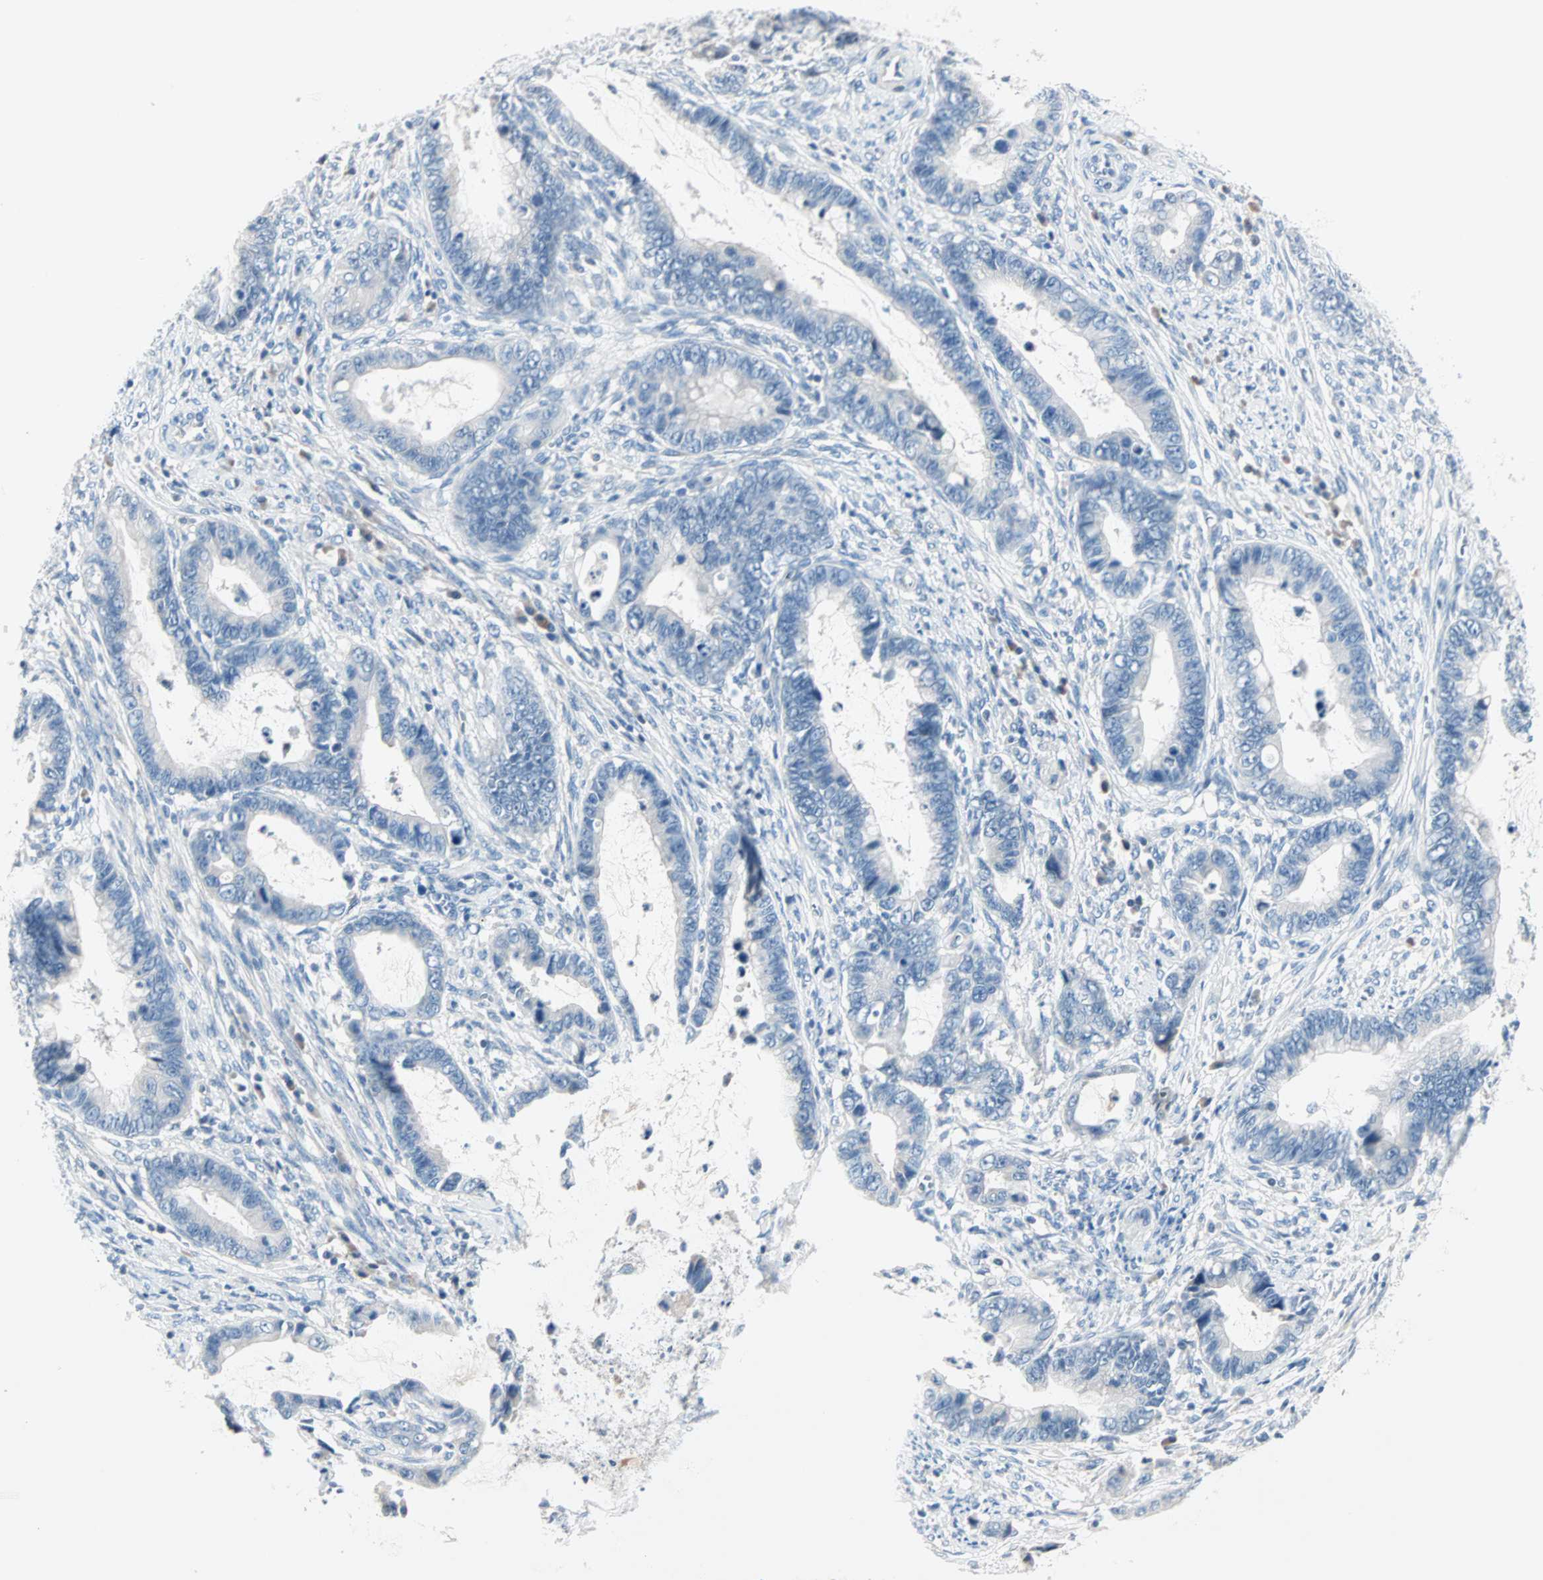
{"staining": {"intensity": "negative", "quantity": "none", "location": "none"}, "tissue": "cervical cancer", "cell_type": "Tumor cells", "image_type": "cancer", "snomed": [{"axis": "morphology", "description": "Adenocarcinoma, NOS"}, {"axis": "topography", "description": "Cervix"}], "caption": "DAB immunohistochemical staining of adenocarcinoma (cervical) shows no significant staining in tumor cells. The staining is performed using DAB brown chromogen with nuclei counter-stained in using hematoxylin.", "gene": "NEFH", "patient": {"sex": "female", "age": 44}}